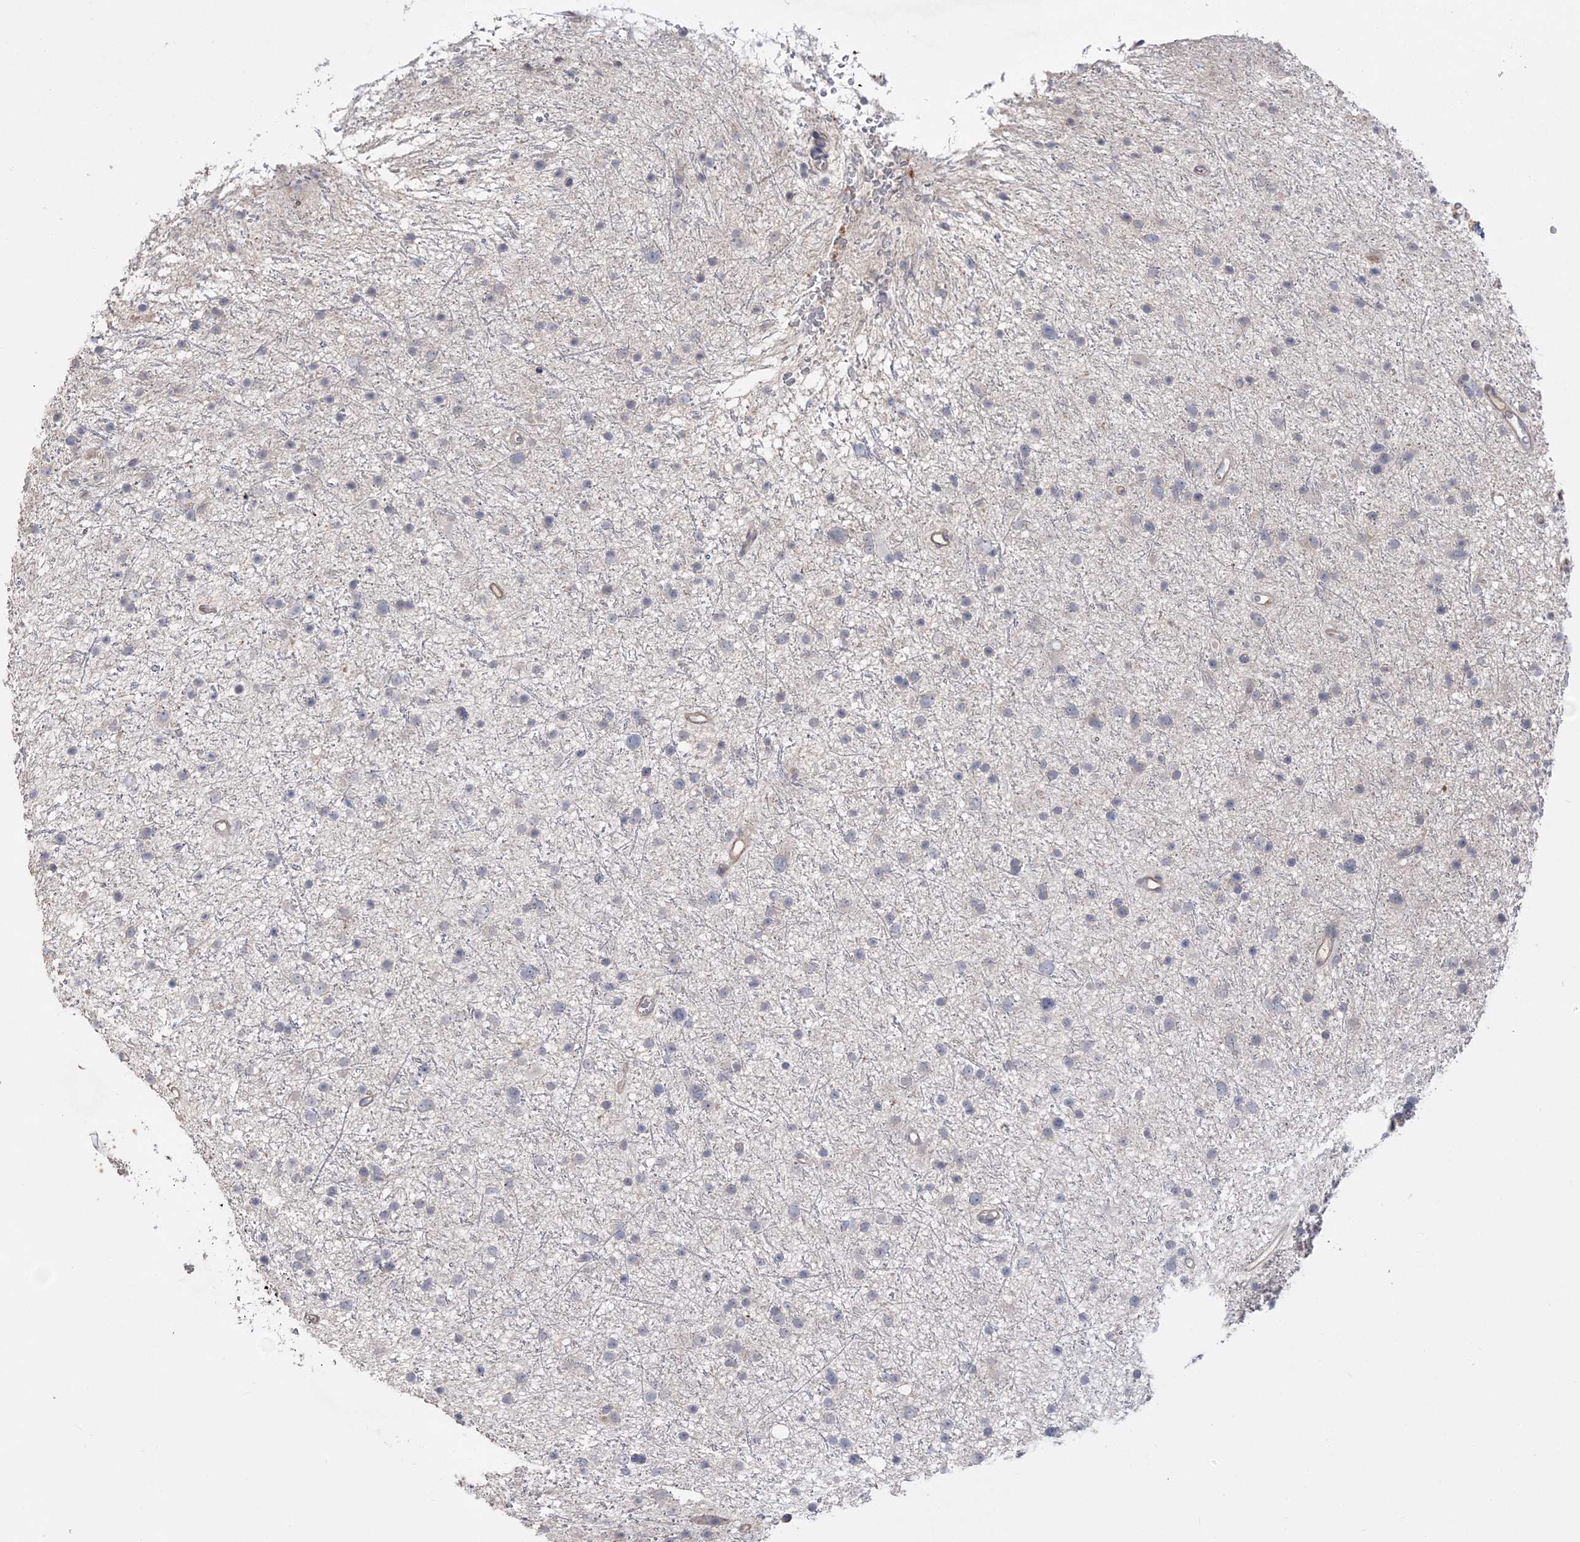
{"staining": {"intensity": "negative", "quantity": "none", "location": "none"}, "tissue": "glioma", "cell_type": "Tumor cells", "image_type": "cancer", "snomed": [{"axis": "morphology", "description": "Glioma, malignant, Low grade"}, {"axis": "topography", "description": "Cerebral cortex"}], "caption": "The image displays no staining of tumor cells in glioma.", "gene": "SLFN14", "patient": {"sex": "female", "age": 39}}